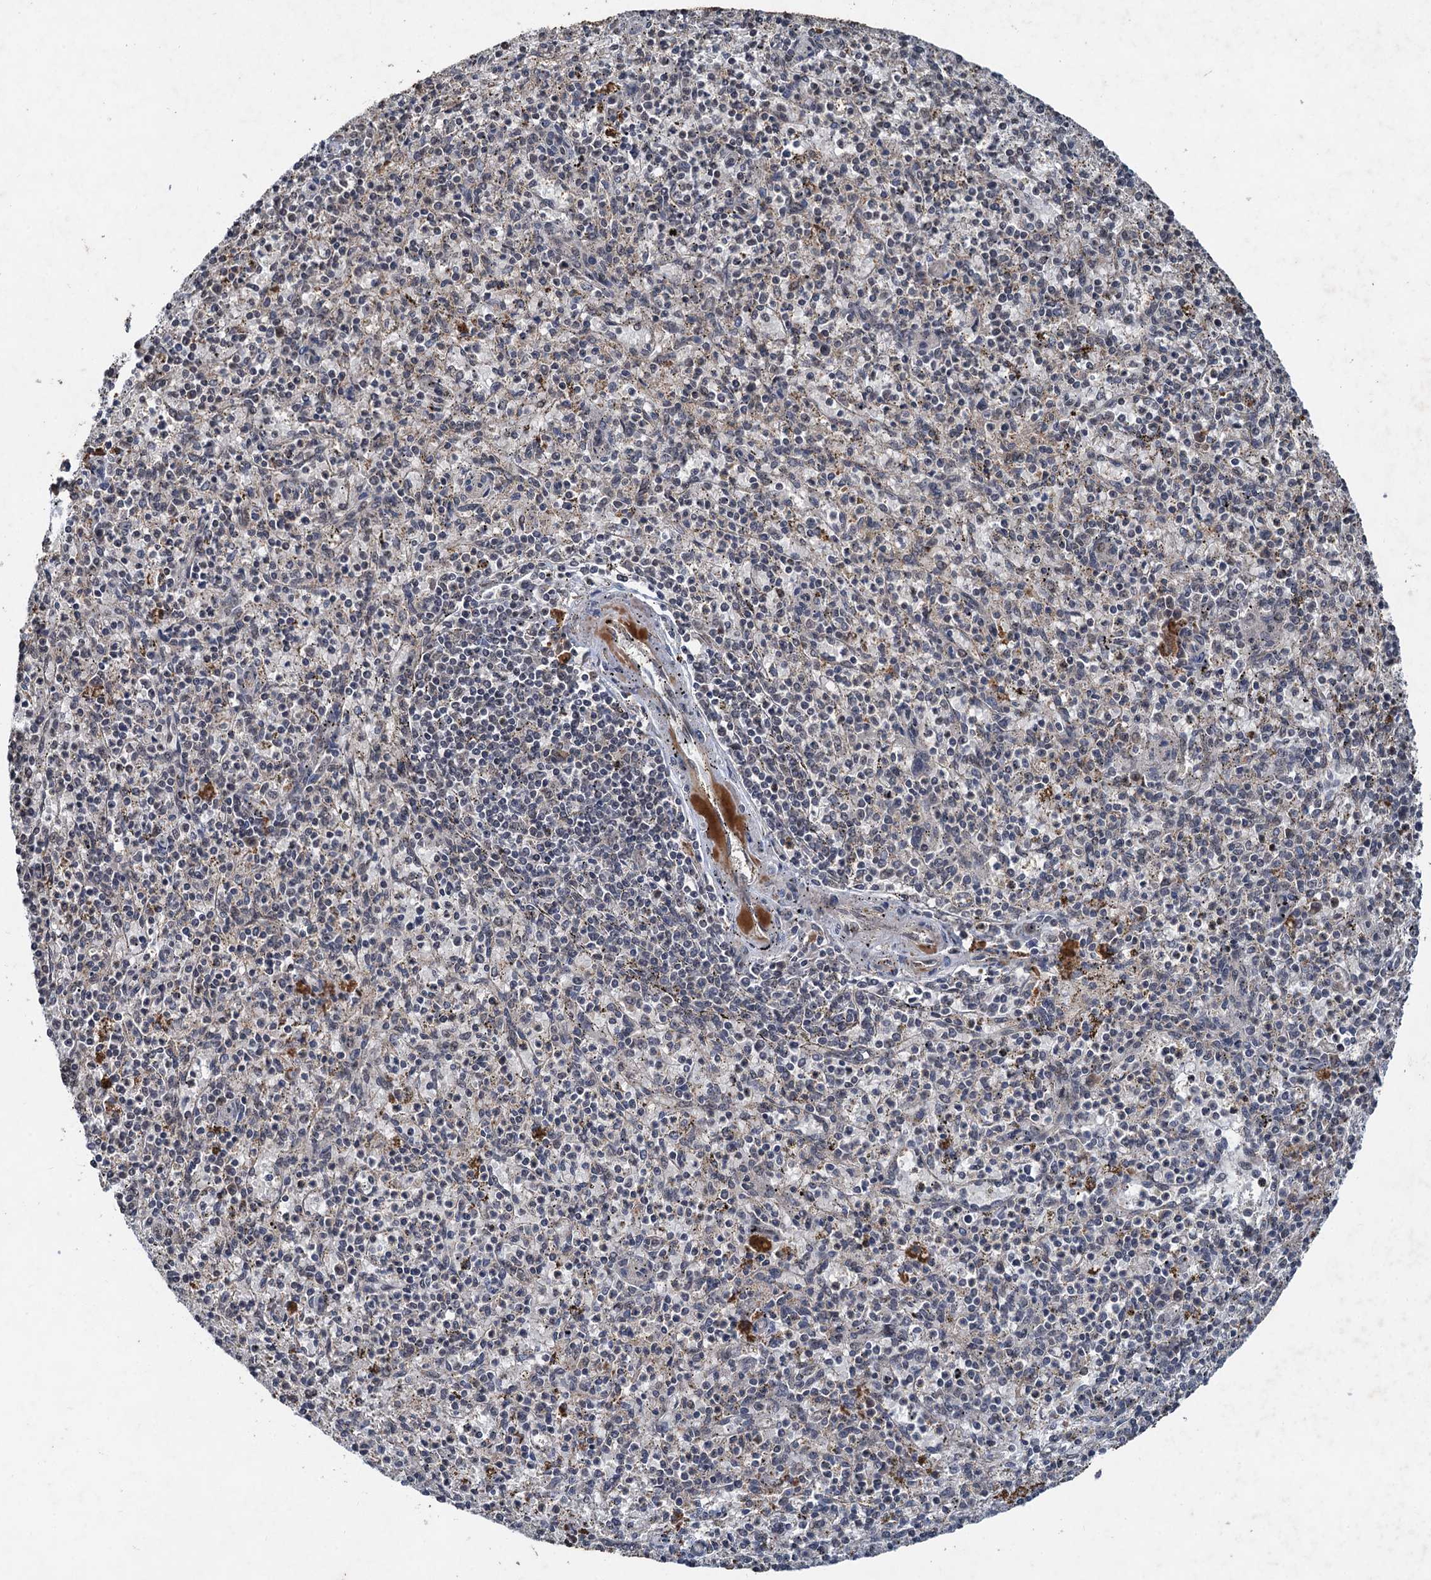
{"staining": {"intensity": "negative", "quantity": "none", "location": "none"}, "tissue": "spleen", "cell_type": "Cells in red pulp", "image_type": "normal", "snomed": [{"axis": "morphology", "description": "Normal tissue, NOS"}, {"axis": "topography", "description": "Spleen"}], "caption": "Micrograph shows no significant protein expression in cells in red pulp of unremarkable spleen. (Brightfield microscopy of DAB (3,3'-diaminobenzidine) IHC at high magnification).", "gene": "REP15", "patient": {"sex": "male", "age": 72}}